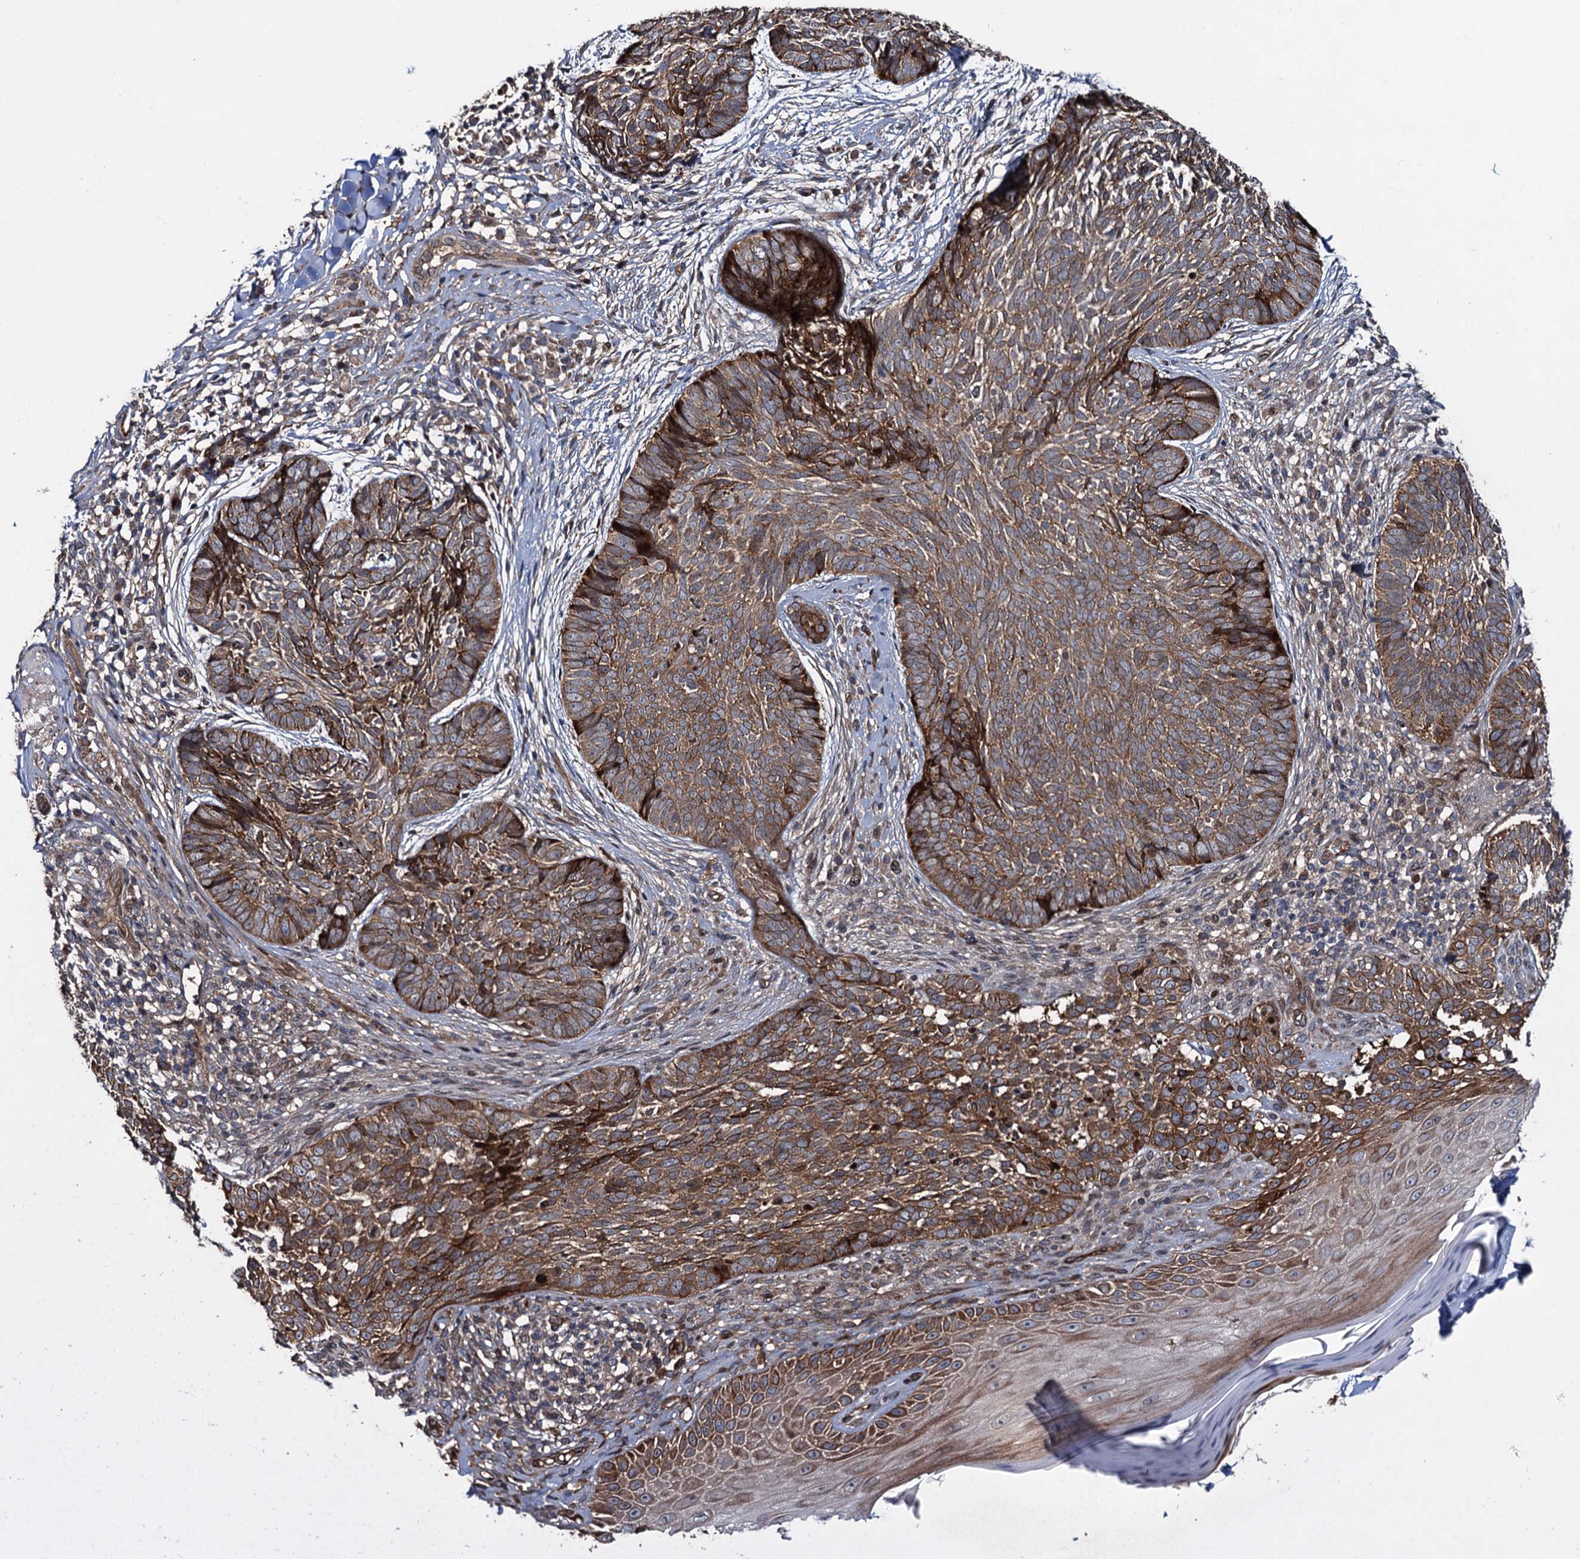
{"staining": {"intensity": "moderate", "quantity": ">75%", "location": "cytoplasmic/membranous"}, "tissue": "skin cancer", "cell_type": "Tumor cells", "image_type": "cancer", "snomed": [{"axis": "morphology", "description": "Basal cell carcinoma"}, {"axis": "topography", "description": "Skin"}], "caption": "Human skin cancer stained with a protein marker reveals moderate staining in tumor cells.", "gene": "RHOBTB1", "patient": {"sex": "female", "age": 61}}